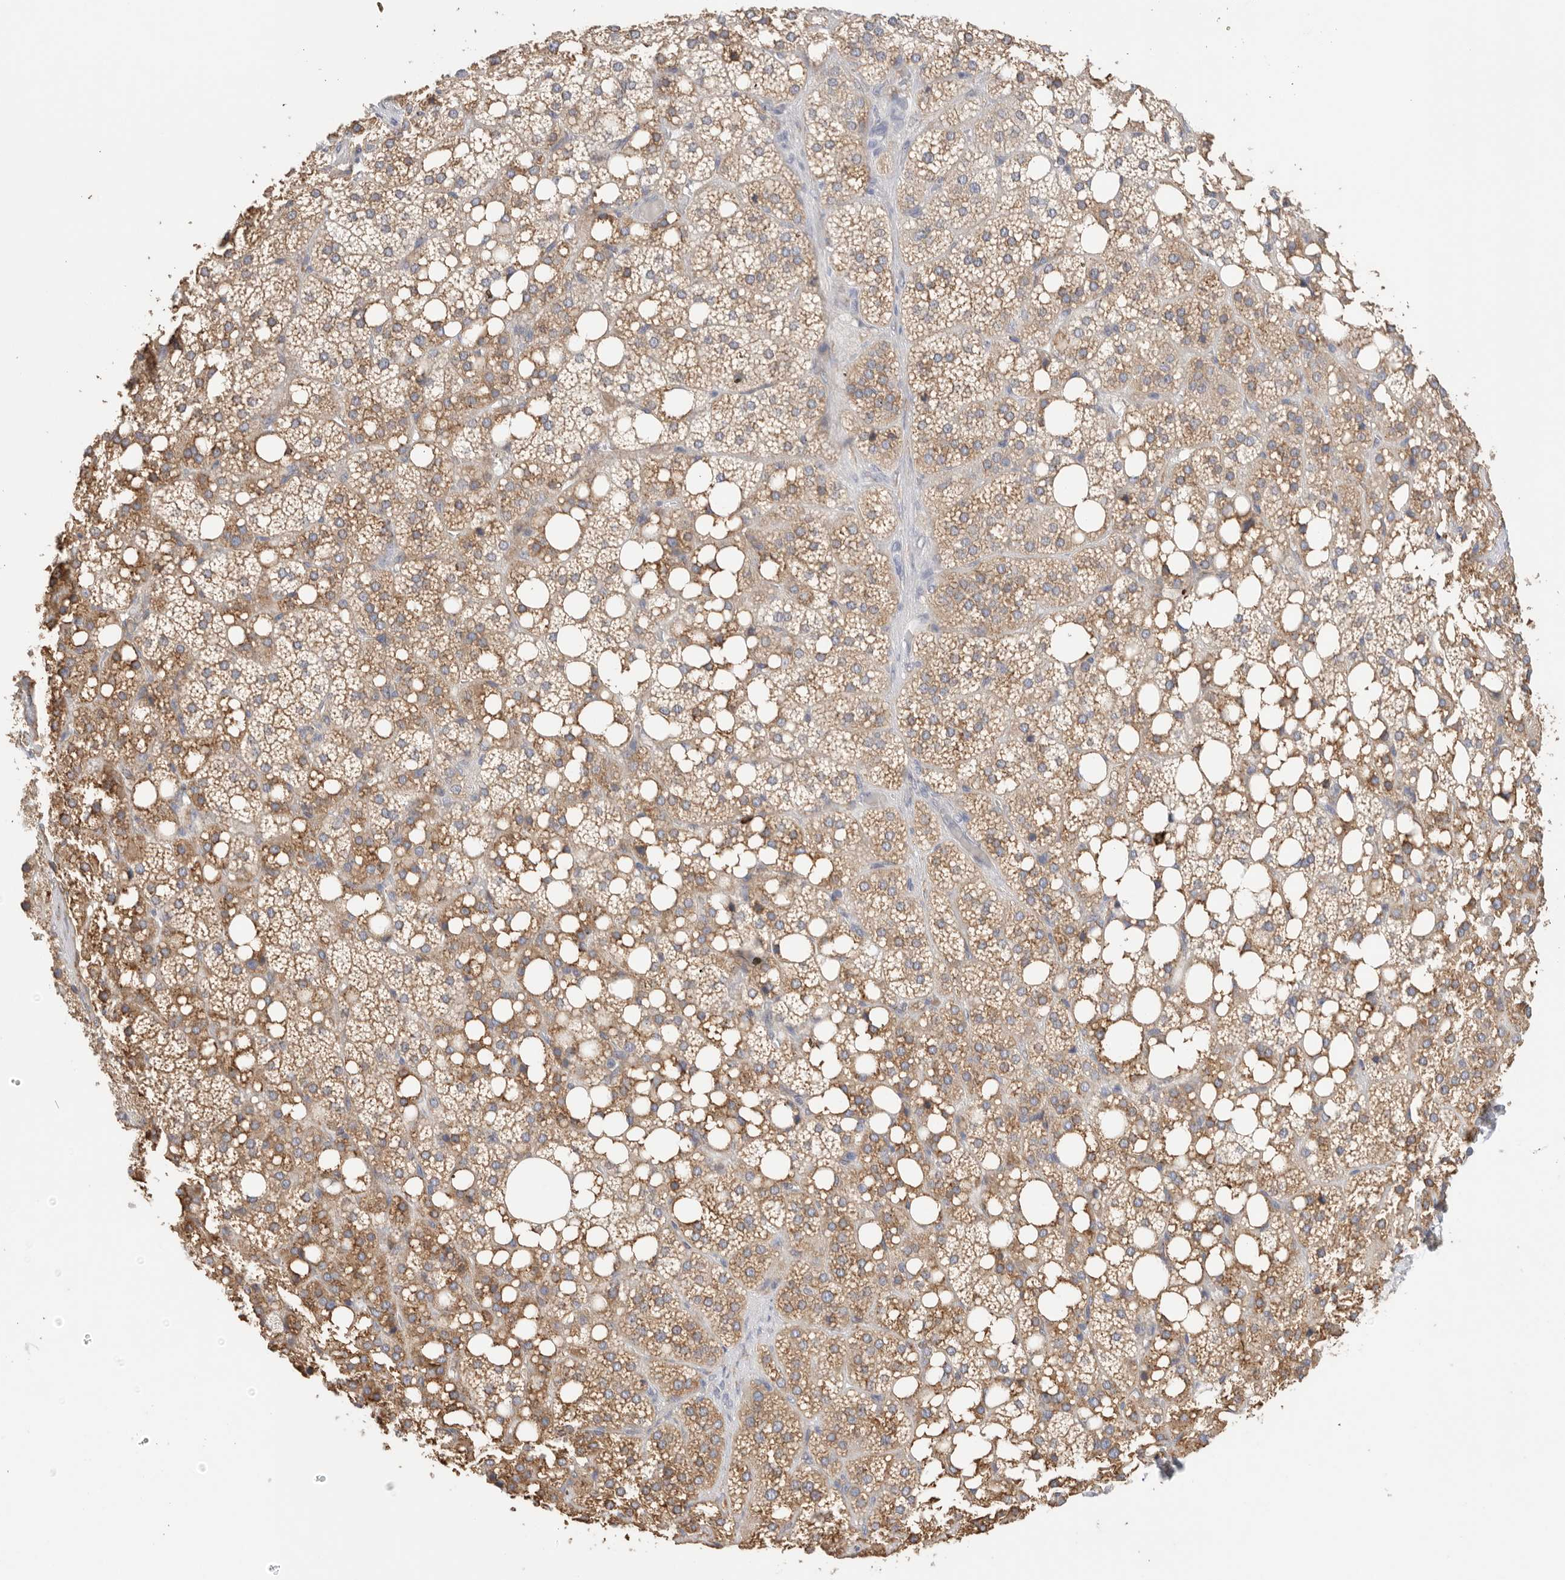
{"staining": {"intensity": "moderate", "quantity": "25%-75%", "location": "cytoplasmic/membranous"}, "tissue": "adrenal gland", "cell_type": "Glandular cells", "image_type": "normal", "snomed": [{"axis": "morphology", "description": "Normal tissue, NOS"}, {"axis": "topography", "description": "Adrenal gland"}], "caption": "Glandular cells show medium levels of moderate cytoplasmic/membranous positivity in approximately 25%-75% of cells in benign human adrenal gland.", "gene": "BLOC1S5", "patient": {"sex": "female", "age": 59}}